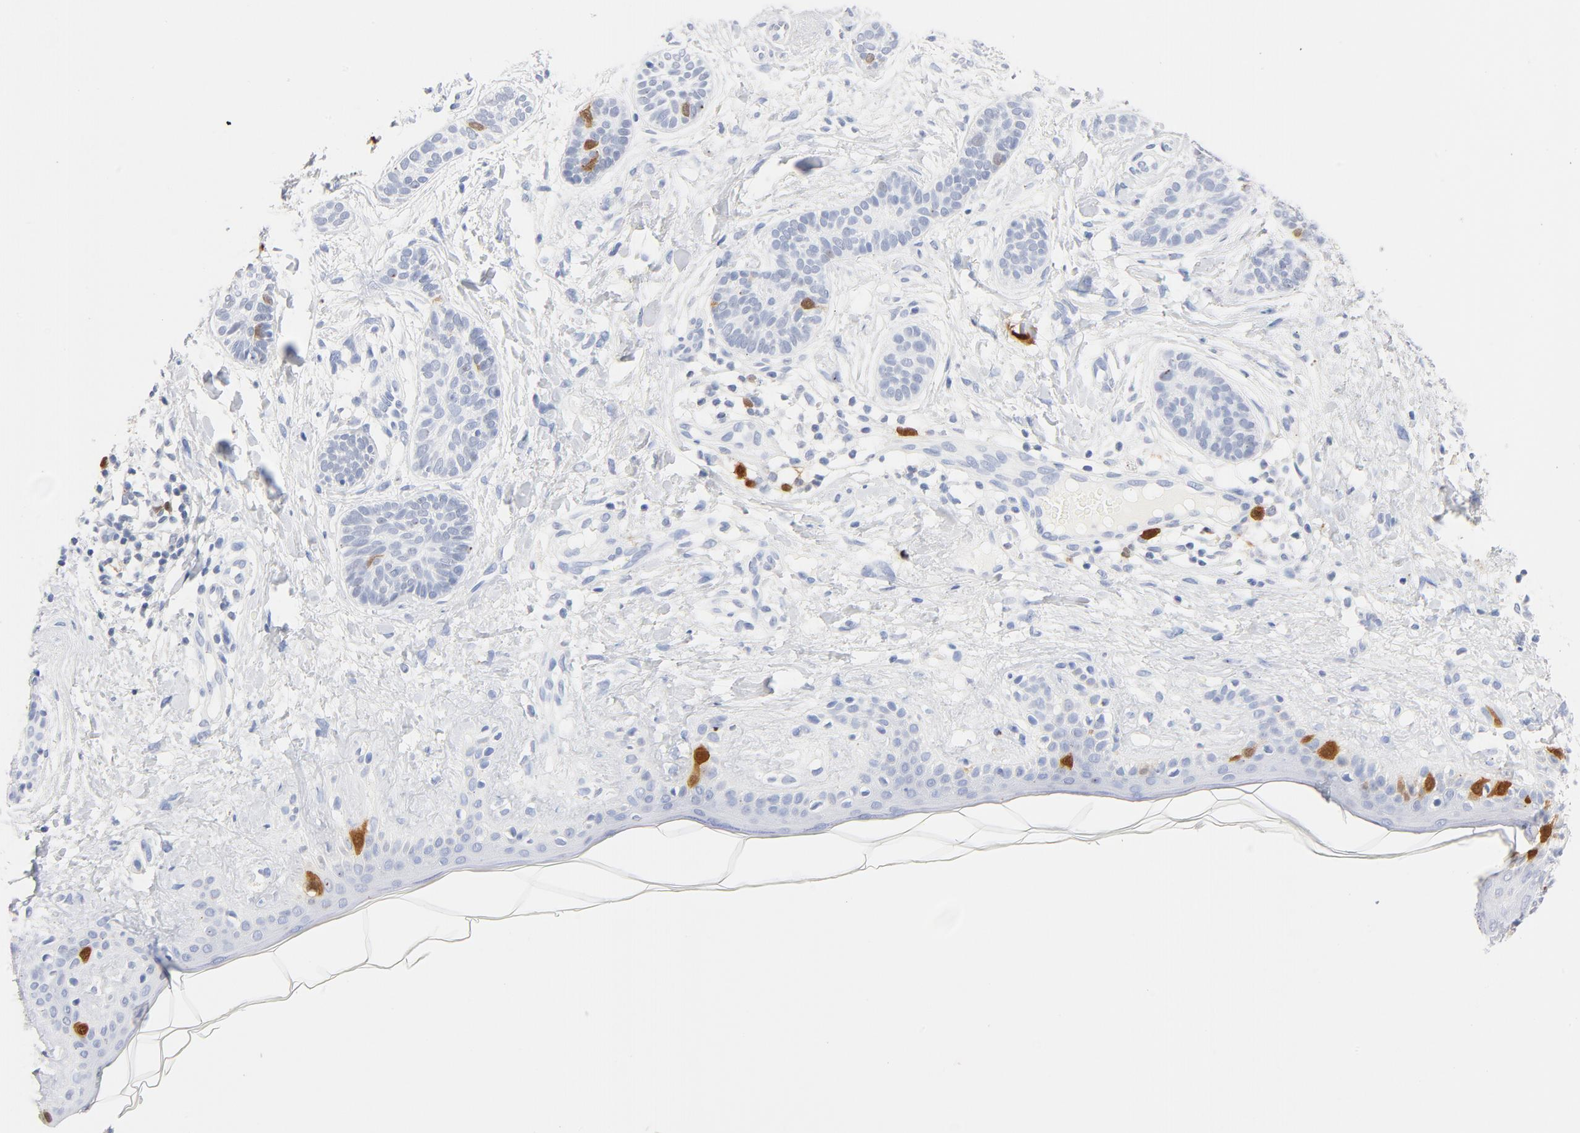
{"staining": {"intensity": "strong", "quantity": "<25%", "location": "nuclear"}, "tissue": "skin cancer", "cell_type": "Tumor cells", "image_type": "cancer", "snomed": [{"axis": "morphology", "description": "Normal tissue, NOS"}, {"axis": "morphology", "description": "Basal cell carcinoma"}, {"axis": "topography", "description": "Skin"}], "caption": "There is medium levels of strong nuclear staining in tumor cells of skin cancer (basal cell carcinoma), as demonstrated by immunohistochemical staining (brown color).", "gene": "CDC20", "patient": {"sex": "male", "age": 63}}